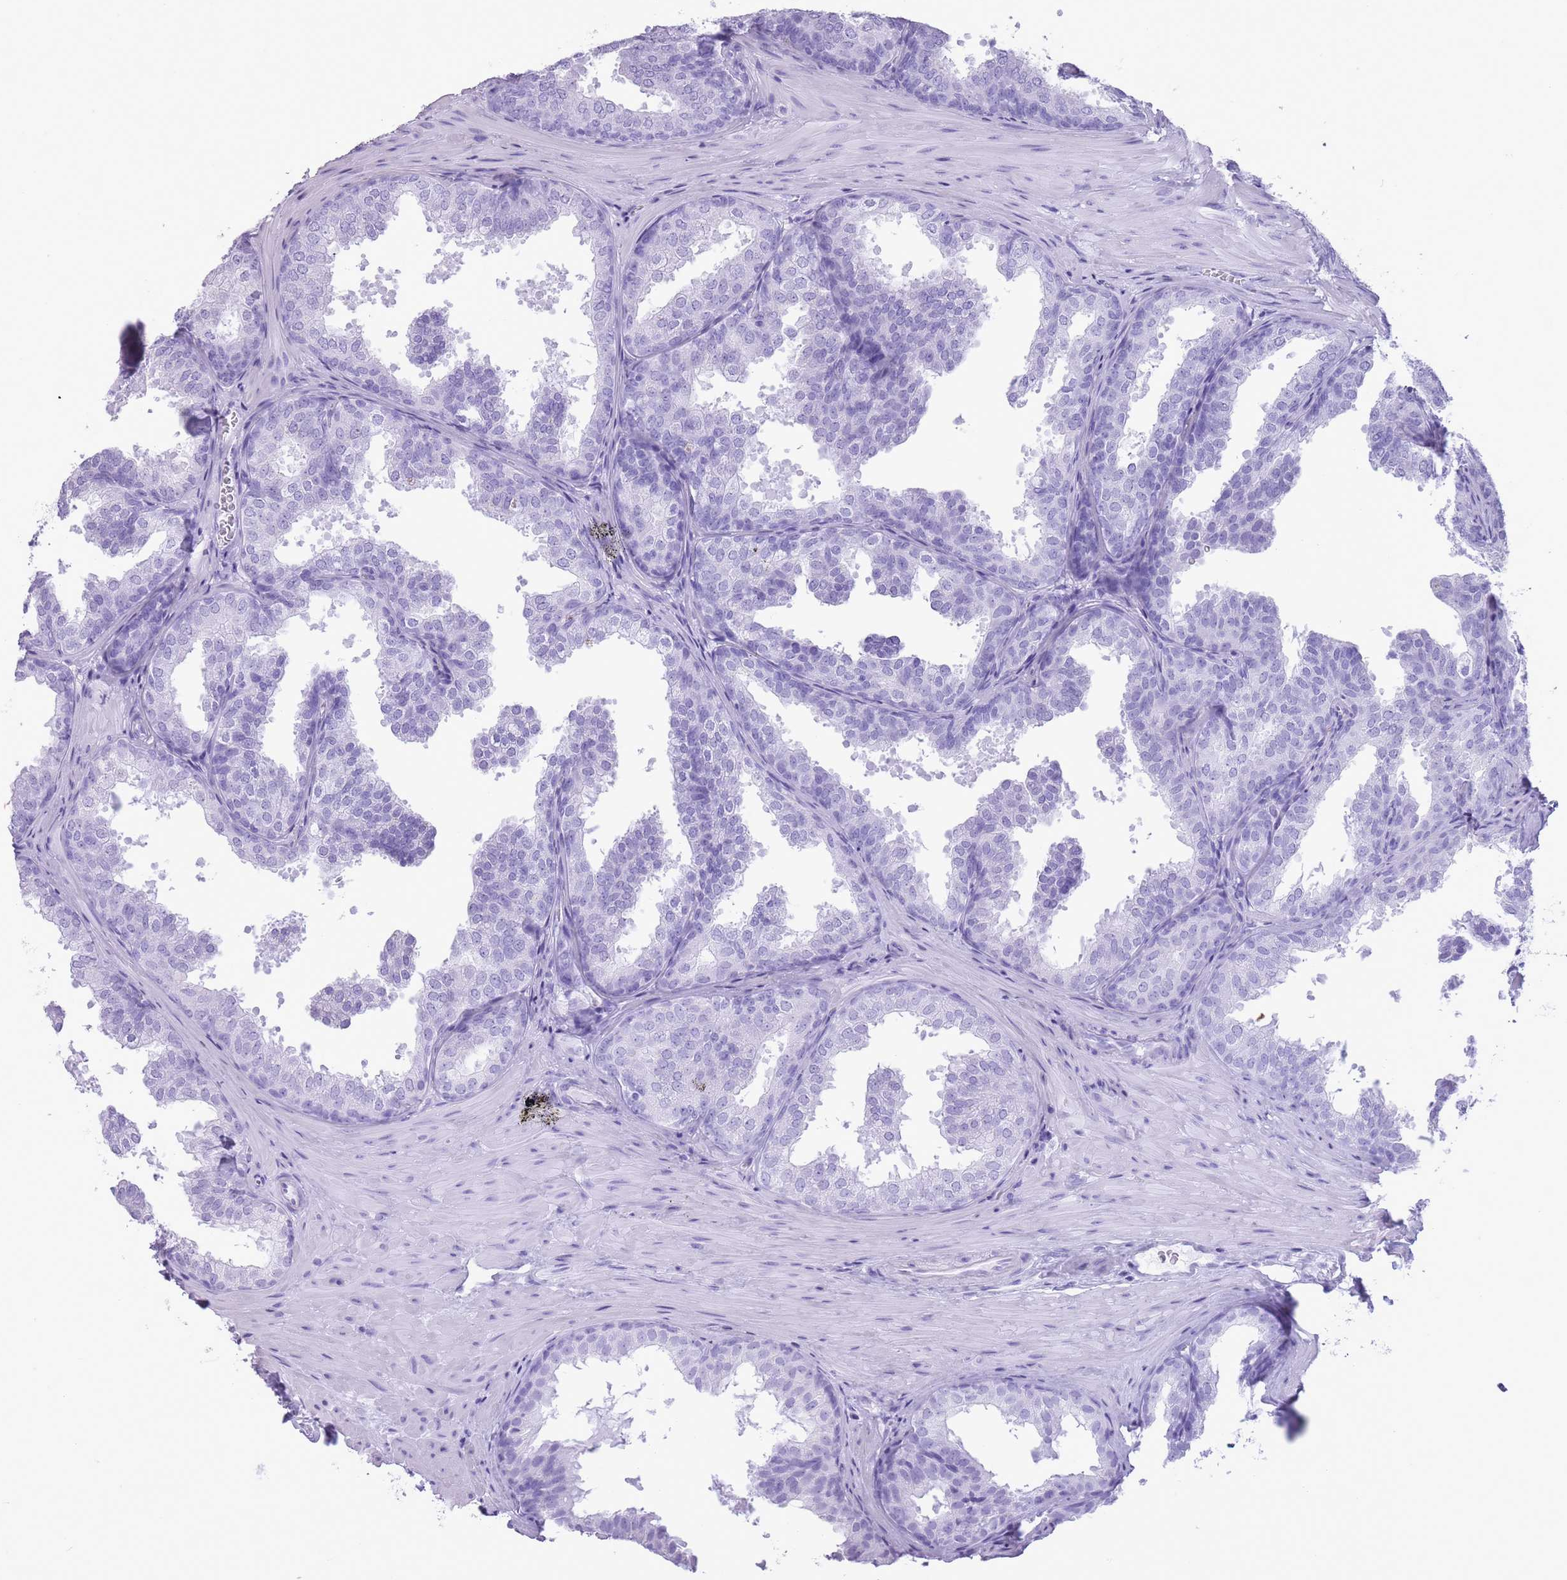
{"staining": {"intensity": "negative", "quantity": "none", "location": "none"}, "tissue": "prostate", "cell_type": "Glandular cells", "image_type": "normal", "snomed": [{"axis": "morphology", "description": "Normal tissue, NOS"}, {"axis": "topography", "description": "Prostate"}], "caption": "Prostate was stained to show a protein in brown. There is no significant staining in glandular cells. Brightfield microscopy of immunohistochemistry (IHC) stained with DAB (3,3'-diaminobenzidine) (brown) and hematoxylin (blue), captured at high magnification.", "gene": "OR4F16", "patient": {"sex": "male", "age": 37}}